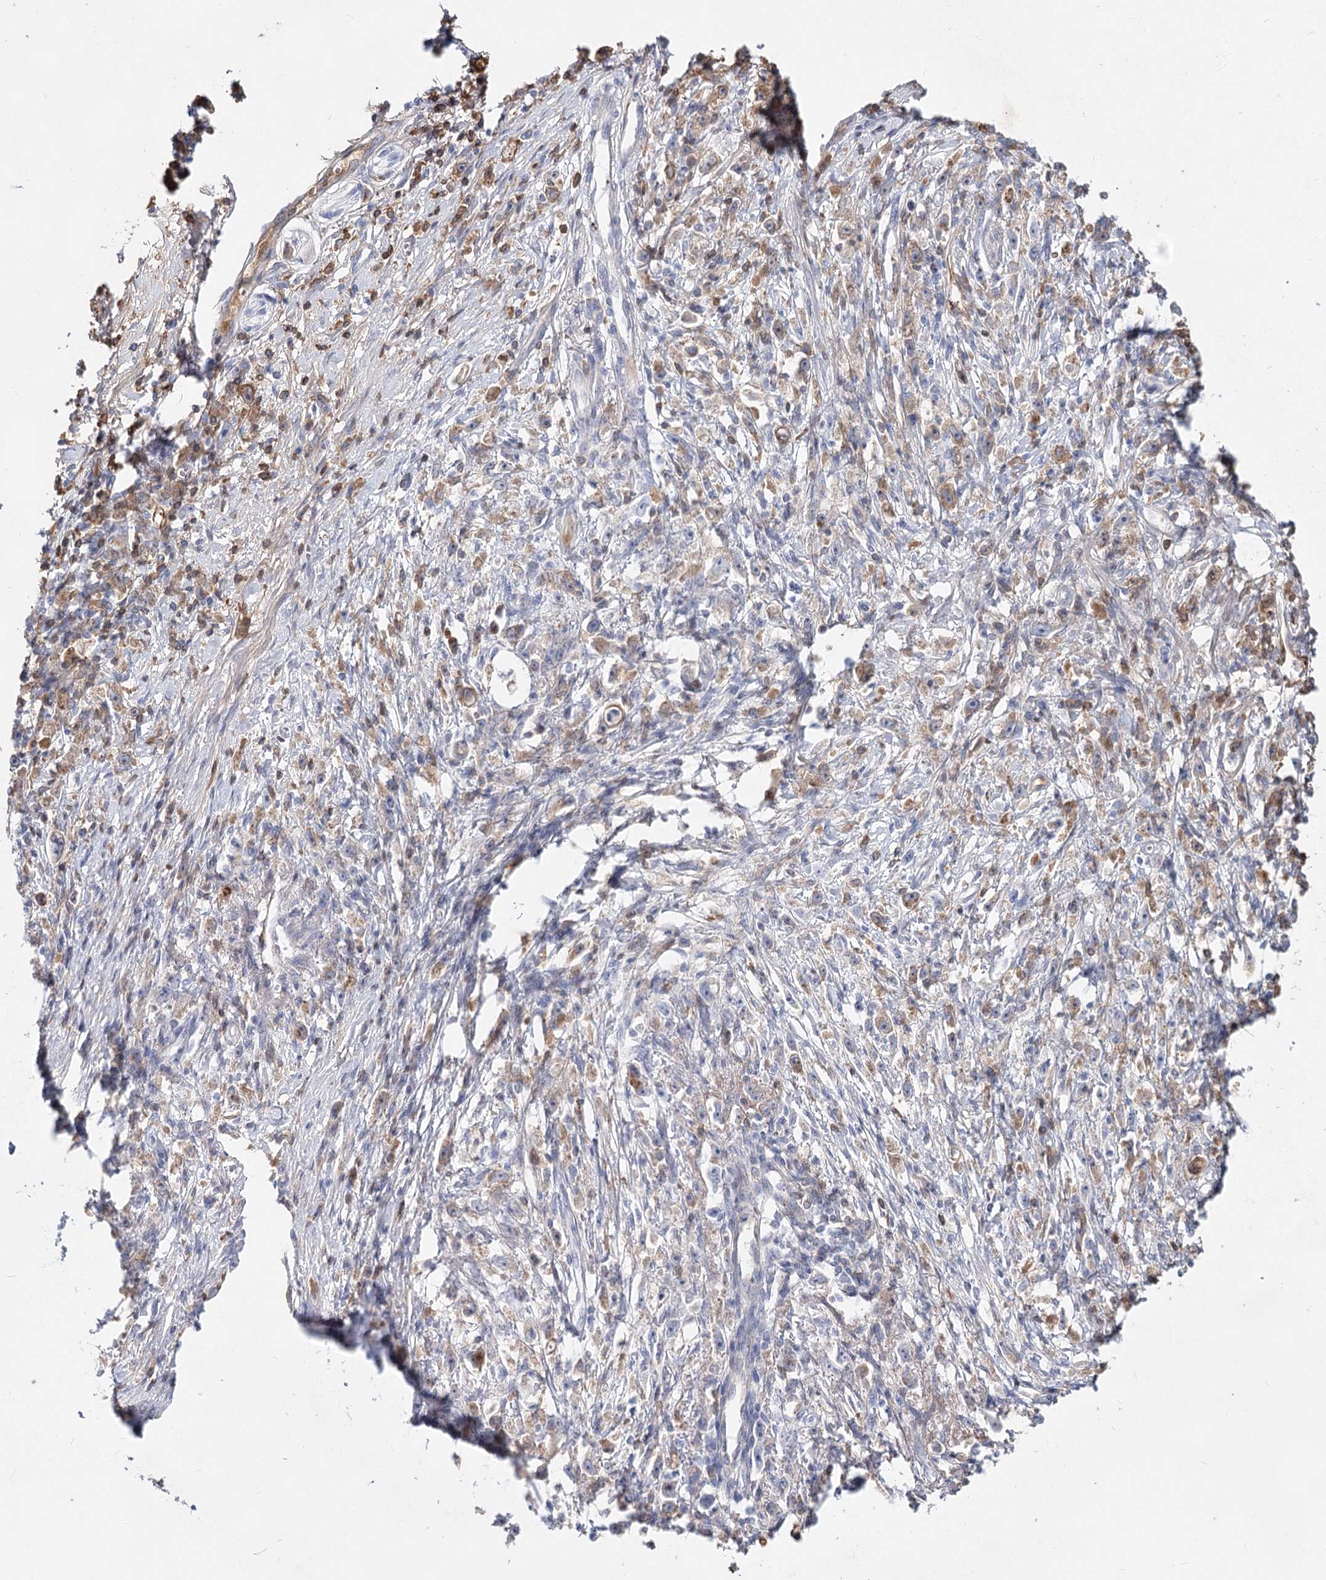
{"staining": {"intensity": "weak", "quantity": "25%-75%", "location": "cytoplasmic/membranous"}, "tissue": "stomach cancer", "cell_type": "Tumor cells", "image_type": "cancer", "snomed": [{"axis": "morphology", "description": "Adenocarcinoma, NOS"}, {"axis": "topography", "description": "Stomach"}], "caption": "Protein staining exhibits weak cytoplasmic/membranous staining in about 25%-75% of tumor cells in stomach adenocarcinoma.", "gene": "TASOR2", "patient": {"sex": "female", "age": 59}}